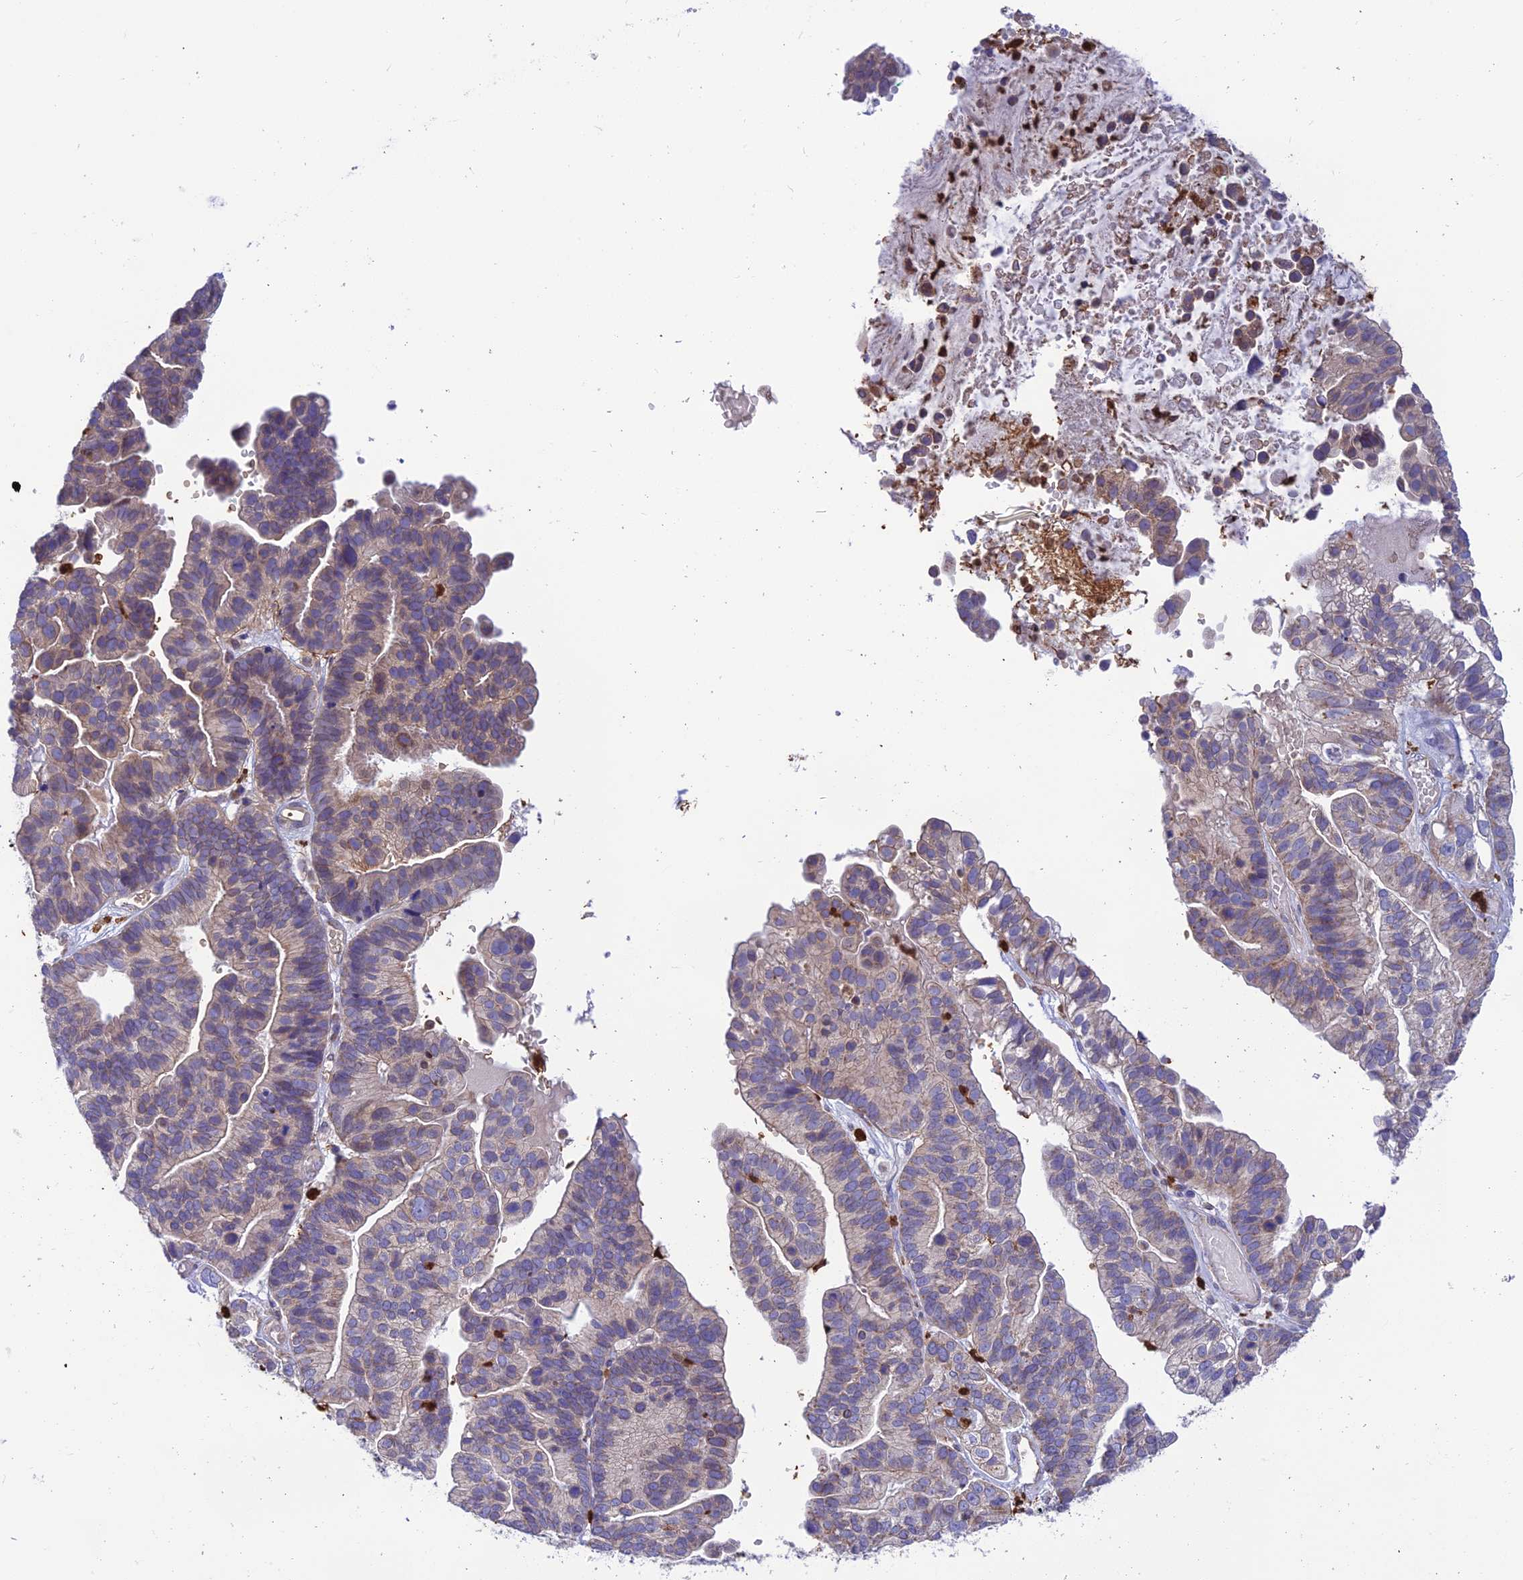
{"staining": {"intensity": "moderate", "quantity": "<25%", "location": "cytoplasmic/membranous"}, "tissue": "ovarian cancer", "cell_type": "Tumor cells", "image_type": "cancer", "snomed": [{"axis": "morphology", "description": "Cystadenocarcinoma, serous, NOS"}, {"axis": "topography", "description": "Ovary"}], "caption": "About <25% of tumor cells in ovarian cancer (serous cystadenocarcinoma) show moderate cytoplasmic/membranous protein staining as visualized by brown immunohistochemical staining.", "gene": "PKHD1L1", "patient": {"sex": "female", "age": 56}}